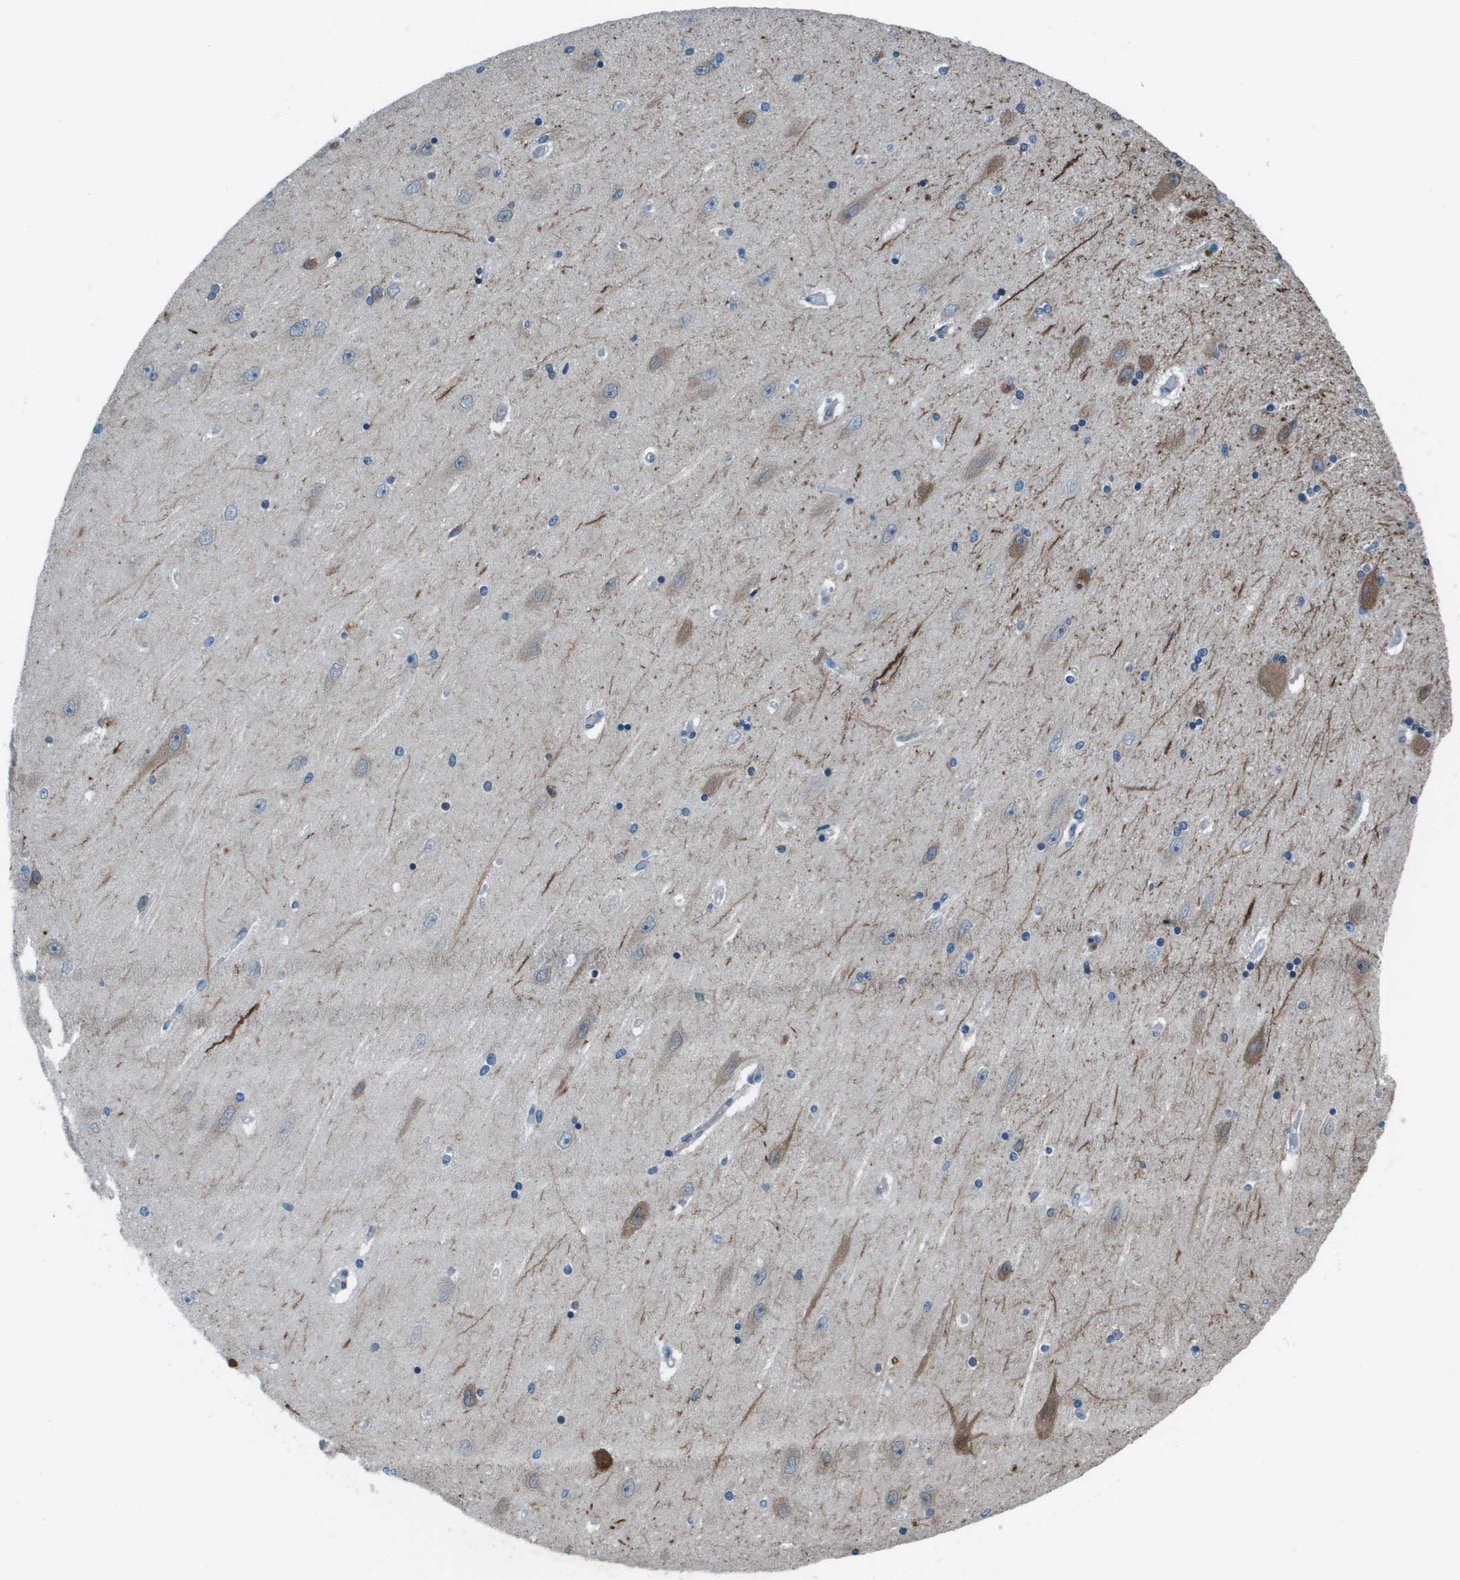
{"staining": {"intensity": "negative", "quantity": "none", "location": "none"}, "tissue": "hippocampus", "cell_type": "Glial cells", "image_type": "normal", "snomed": [{"axis": "morphology", "description": "Normal tissue, NOS"}, {"axis": "topography", "description": "Hippocampus"}], "caption": "Glial cells are negative for protein expression in unremarkable human hippocampus. The staining is performed using DAB brown chromogen with nuclei counter-stained in using hematoxylin.", "gene": "ARFGAP2", "patient": {"sex": "female", "age": 54}}